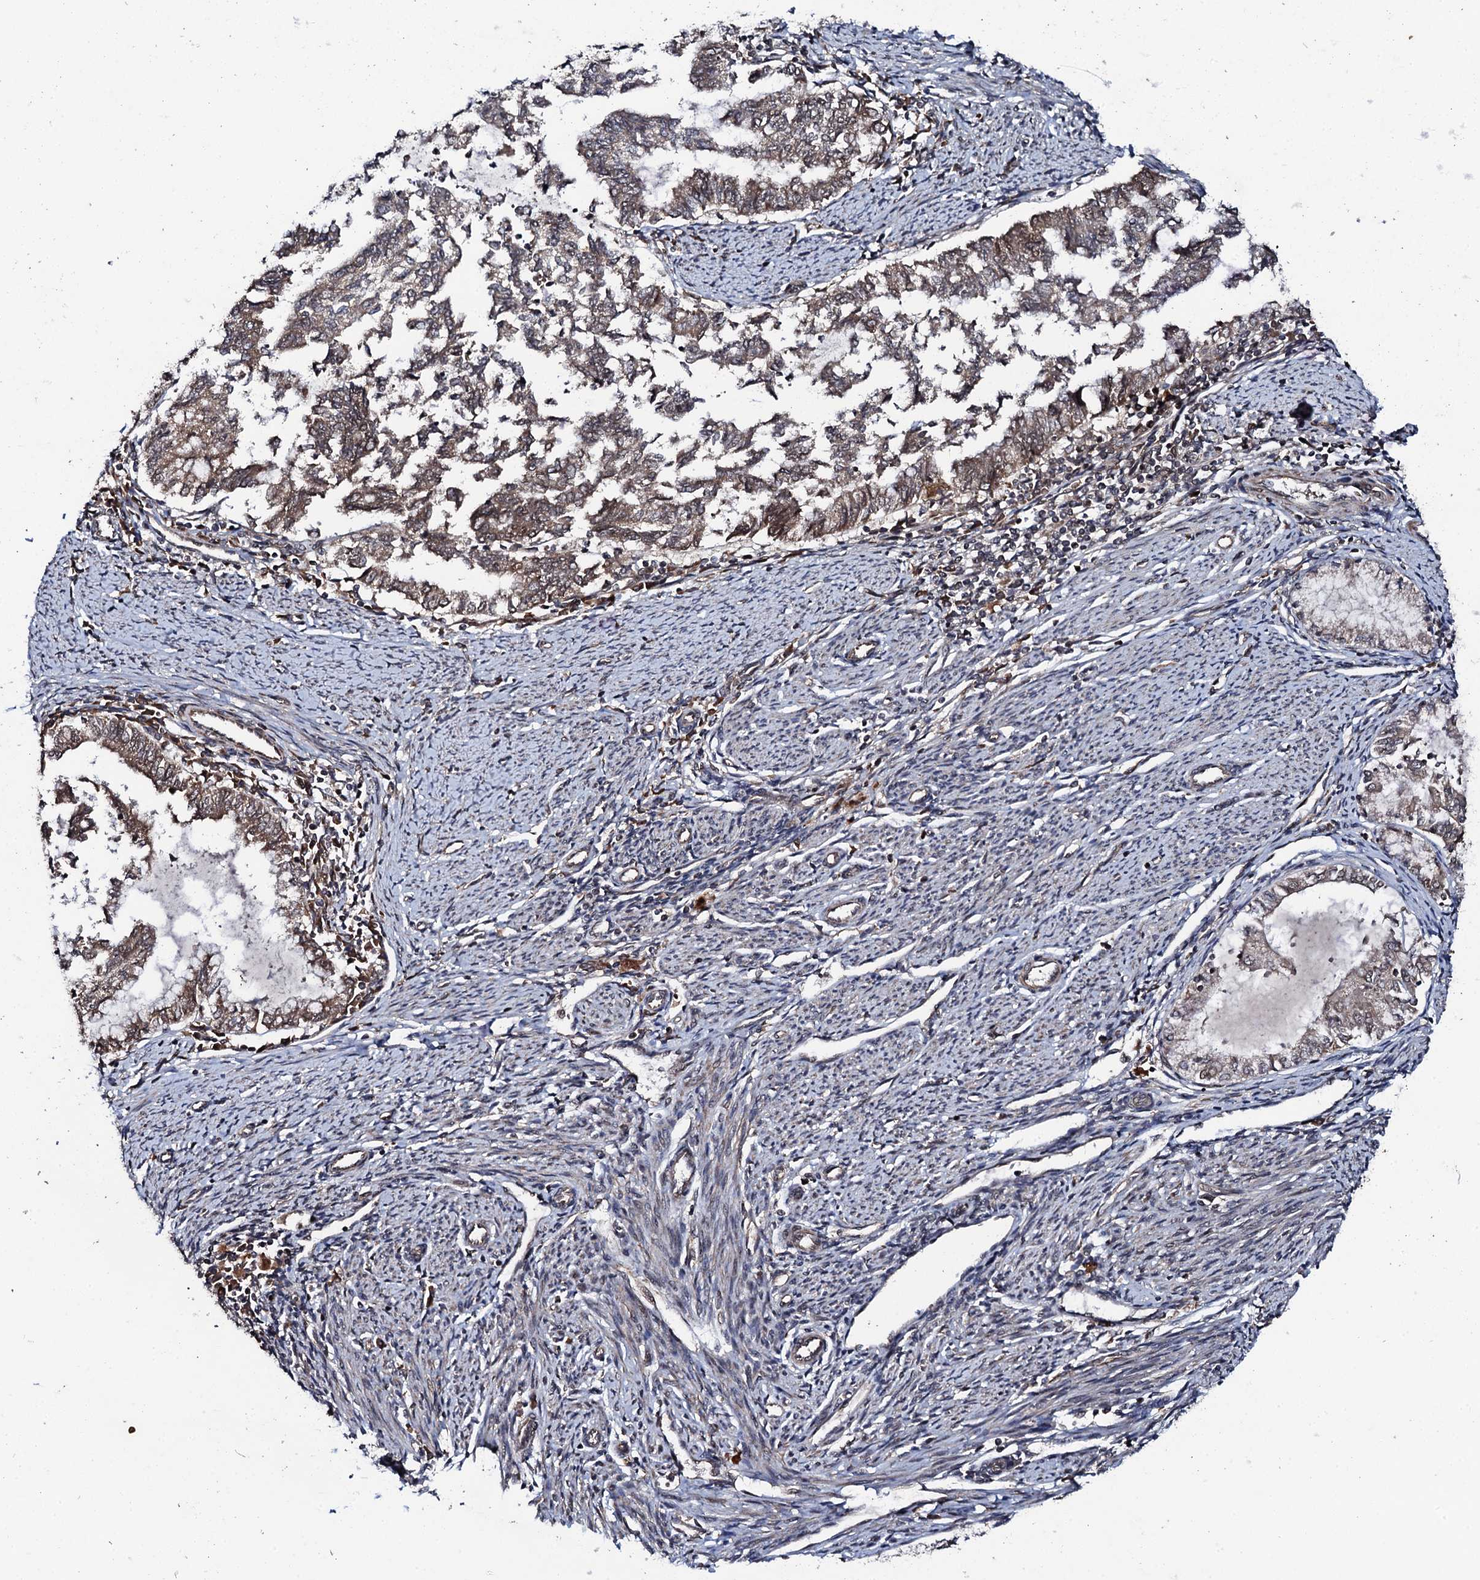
{"staining": {"intensity": "weak", "quantity": "25%-75%", "location": "cytoplasmic/membranous"}, "tissue": "endometrial cancer", "cell_type": "Tumor cells", "image_type": "cancer", "snomed": [{"axis": "morphology", "description": "Adenocarcinoma, NOS"}, {"axis": "topography", "description": "Endometrium"}], "caption": "Protein staining demonstrates weak cytoplasmic/membranous expression in approximately 25%-75% of tumor cells in endometrial cancer.", "gene": "FAM111A", "patient": {"sex": "female", "age": 79}}